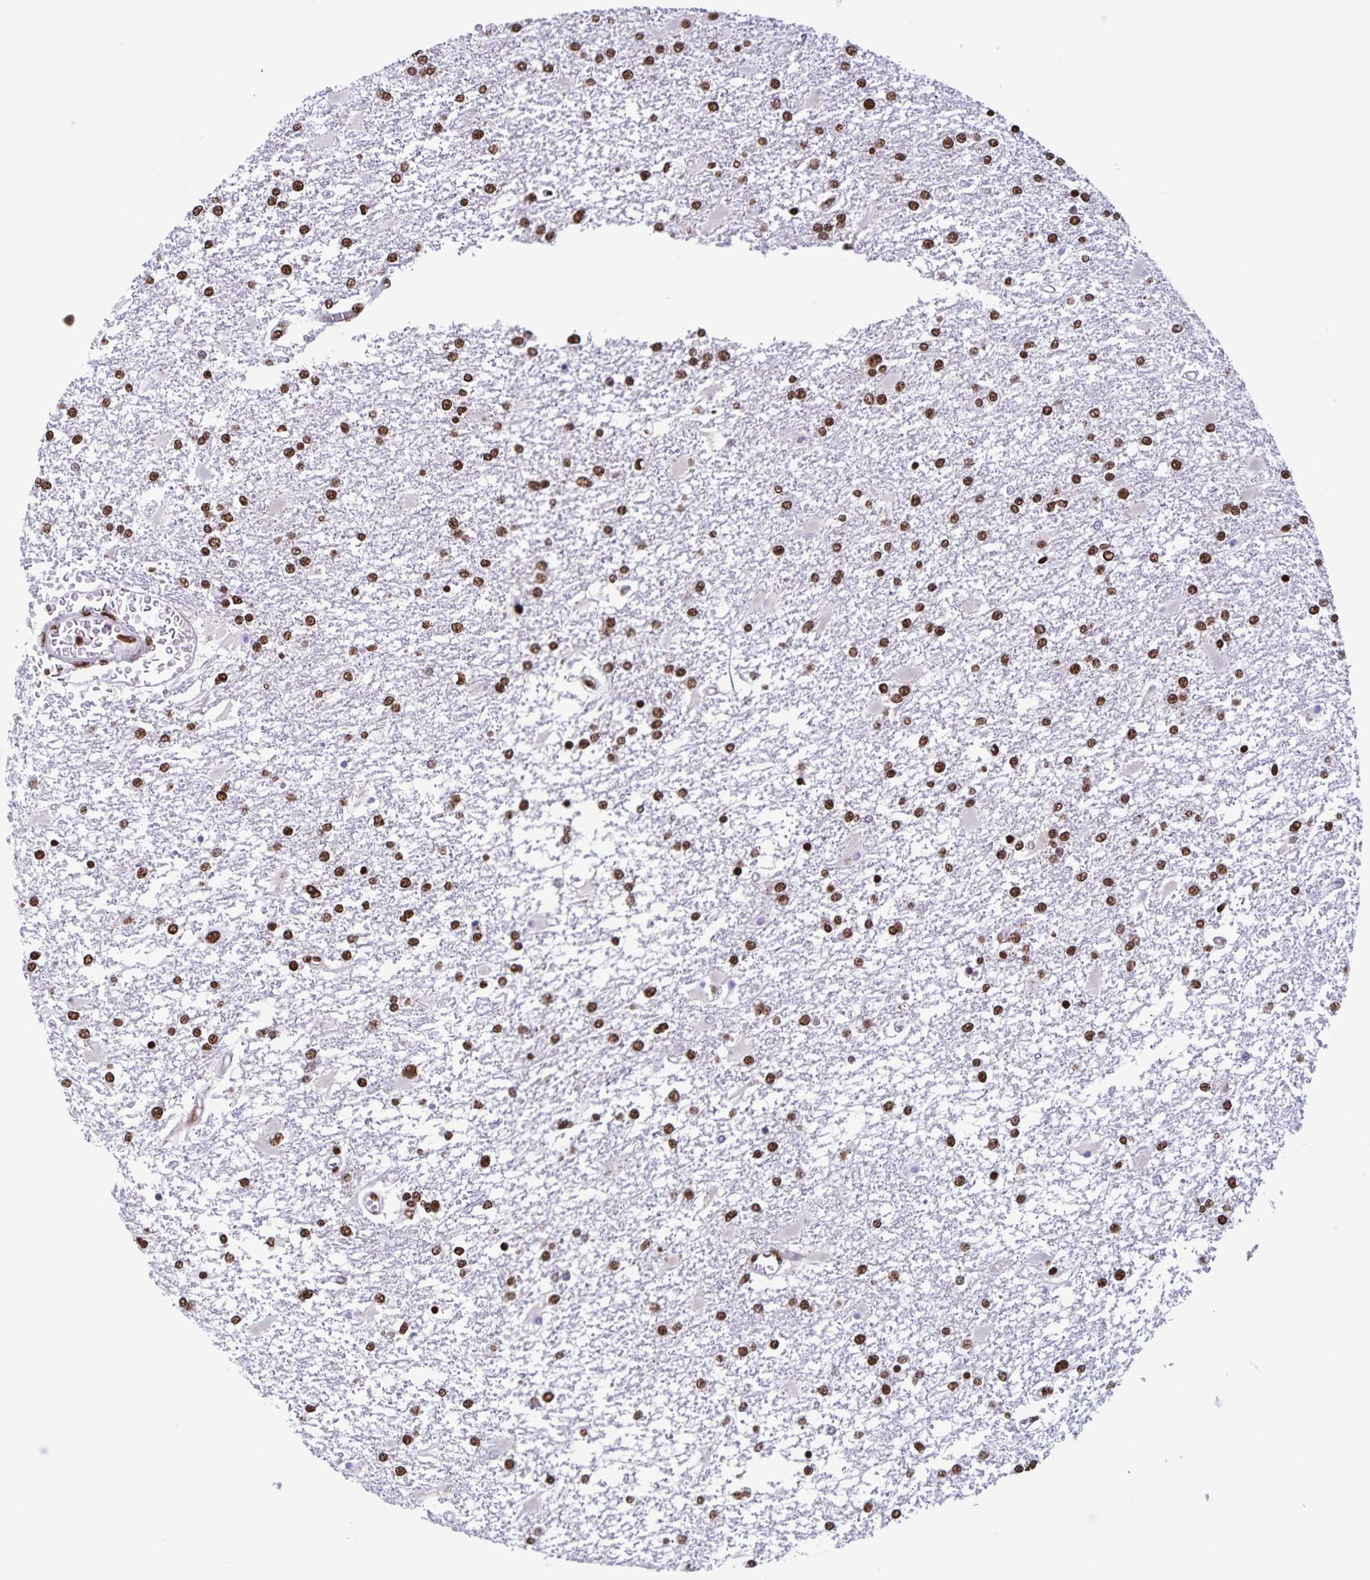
{"staining": {"intensity": "strong", "quantity": ">75%", "location": "nuclear"}, "tissue": "glioma", "cell_type": "Tumor cells", "image_type": "cancer", "snomed": [{"axis": "morphology", "description": "Glioma, malignant, High grade"}, {"axis": "topography", "description": "Cerebral cortex"}], "caption": "Brown immunohistochemical staining in glioma demonstrates strong nuclear expression in about >75% of tumor cells. (Brightfield microscopy of DAB IHC at high magnification).", "gene": "DUT", "patient": {"sex": "male", "age": 79}}